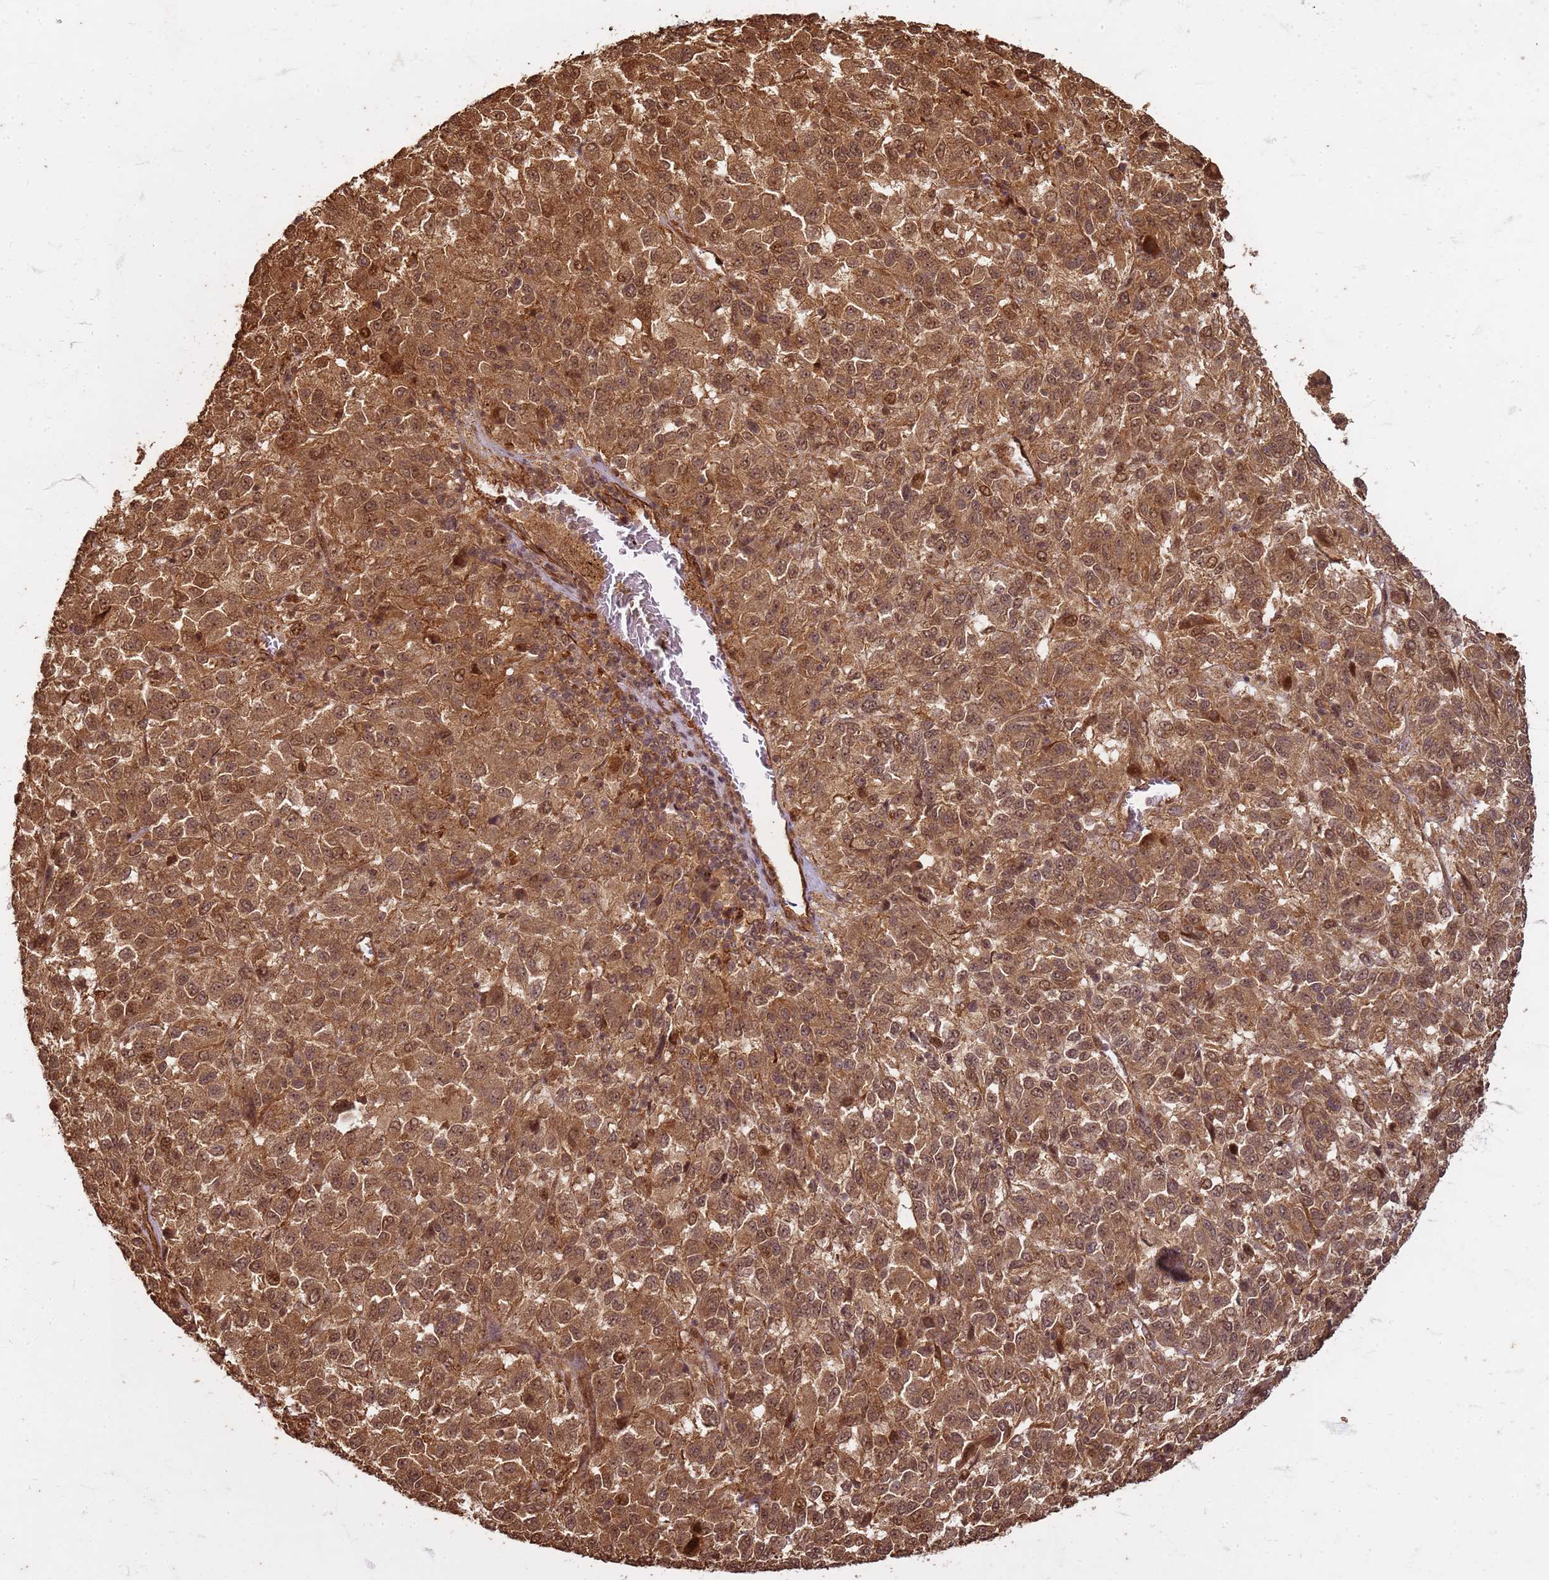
{"staining": {"intensity": "moderate", "quantity": ">75%", "location": "cytoplasmic/membranous,nuclear"}, "tissue": "melanoma", "cell_type": "Tumor cells", "image_type": "cancer", "snomed": [{"axis": "morphology", "description": "Malignant melanoma, Metastatic site"}, {"axis": "topography", "description": "Lung"}], "caption": "A photomicrograph of human melanoma stained for a protein shows moderate cytoplasmic/membranous and nuclear brown staining in tumor cells.", "gene": "KIF26A", "patient": {"sex": "male", "age": 64}}